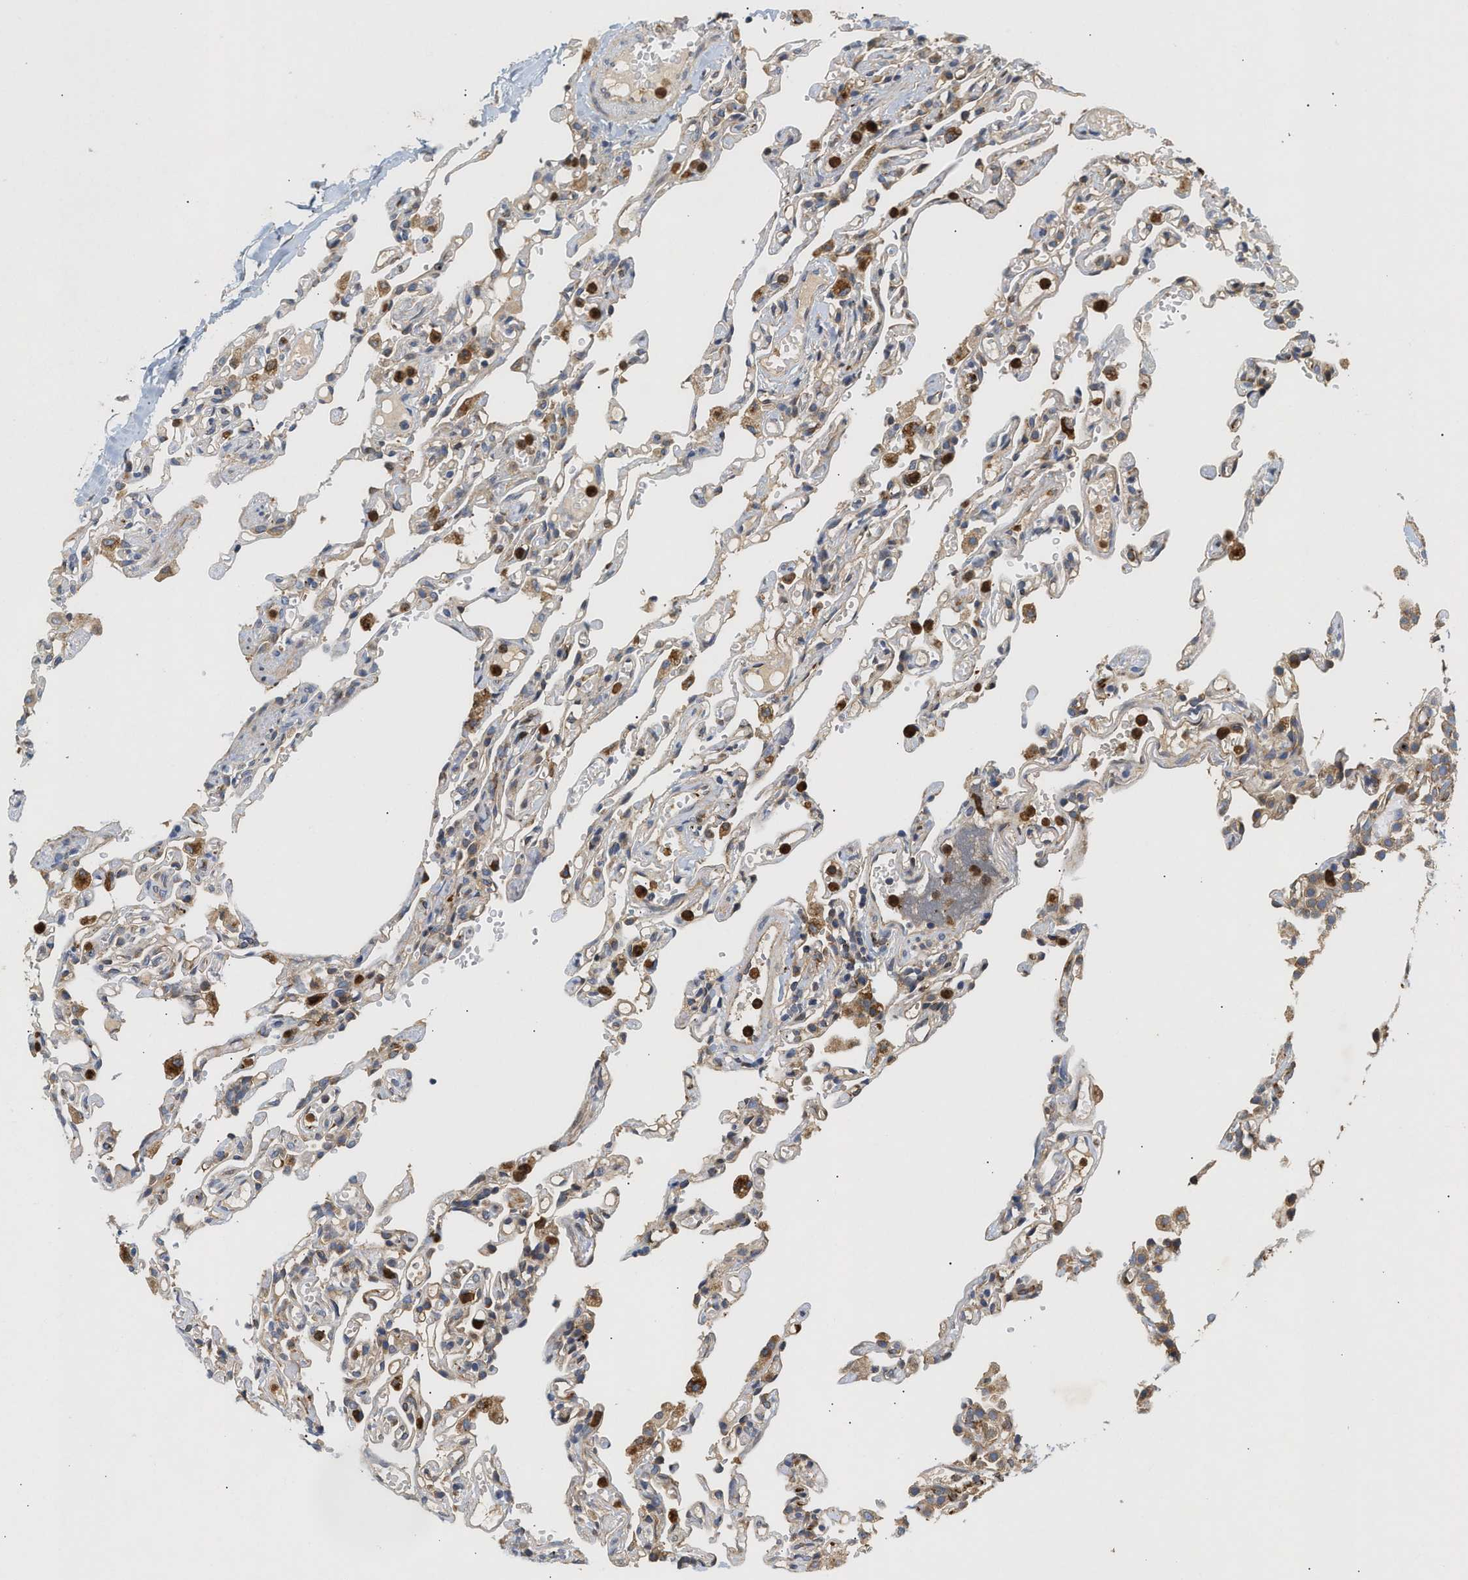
{"staining": {"intensity": "moderate", "quantity": "<25%", "location": "cytoplasmic/membranous"}, "tissue": "lung", "cell_type": "Alveolar cells", "image_type": "normal", "snomed": [{"axis": "morphology", "description": "Normal tissue, NOS"}, {"axis": "topography", "description": "Lung"}], "caption": "Immunohistochemistry micrograph of unremarkable lung: human lung stained using immunohistochemistry exhibits low levels of moderate protein expression localized specifically in the cytoplasmic/membranous of alveolar cells, appearing as a cytoplasmic/membranous brown color.", "gene": "PLCD1", "patient": {"sex": "male", "age": 21}}